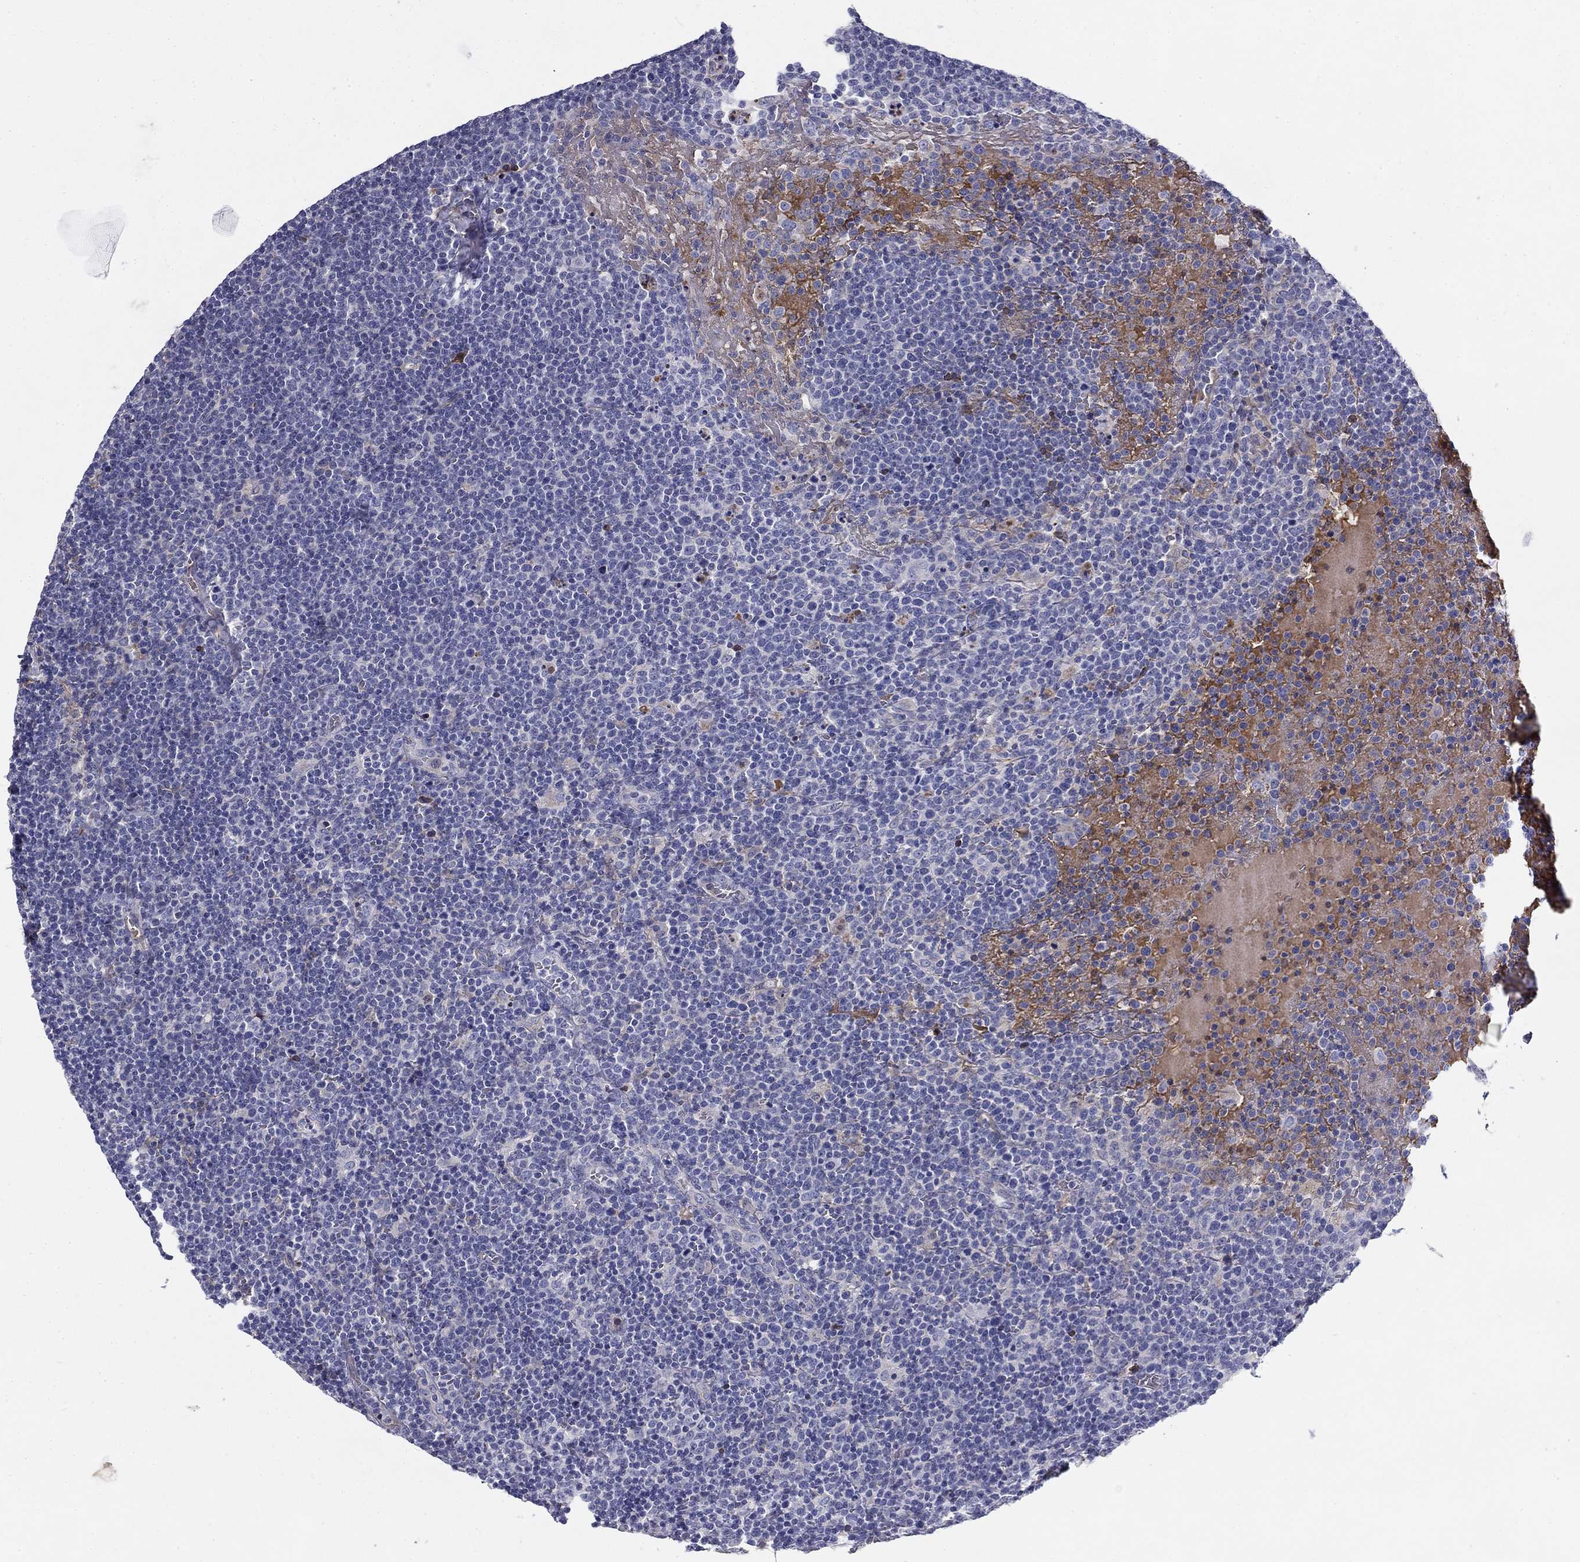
{"staining": {"intensity": "negative", "quantity": "none", "location": "none"}, "tissue": "lymphoma", "cell_type": "Tumor cells", "image_type": "cancer", "snomed": [{"axis": "morphology", "description": "Malignant lymphoma, non-Hodgkin's type, High grade"}, {"axis": "topography", "description": "Lymph node"}], "caption": "Malignant lymphoma, non-Hodgkin's type (high-grade) stained for a protein using immunohistochemistry (IHC) displays no expression tumor cells.", "gene": "CPLX4", "patient": {"sex": "male", "age": 61}}